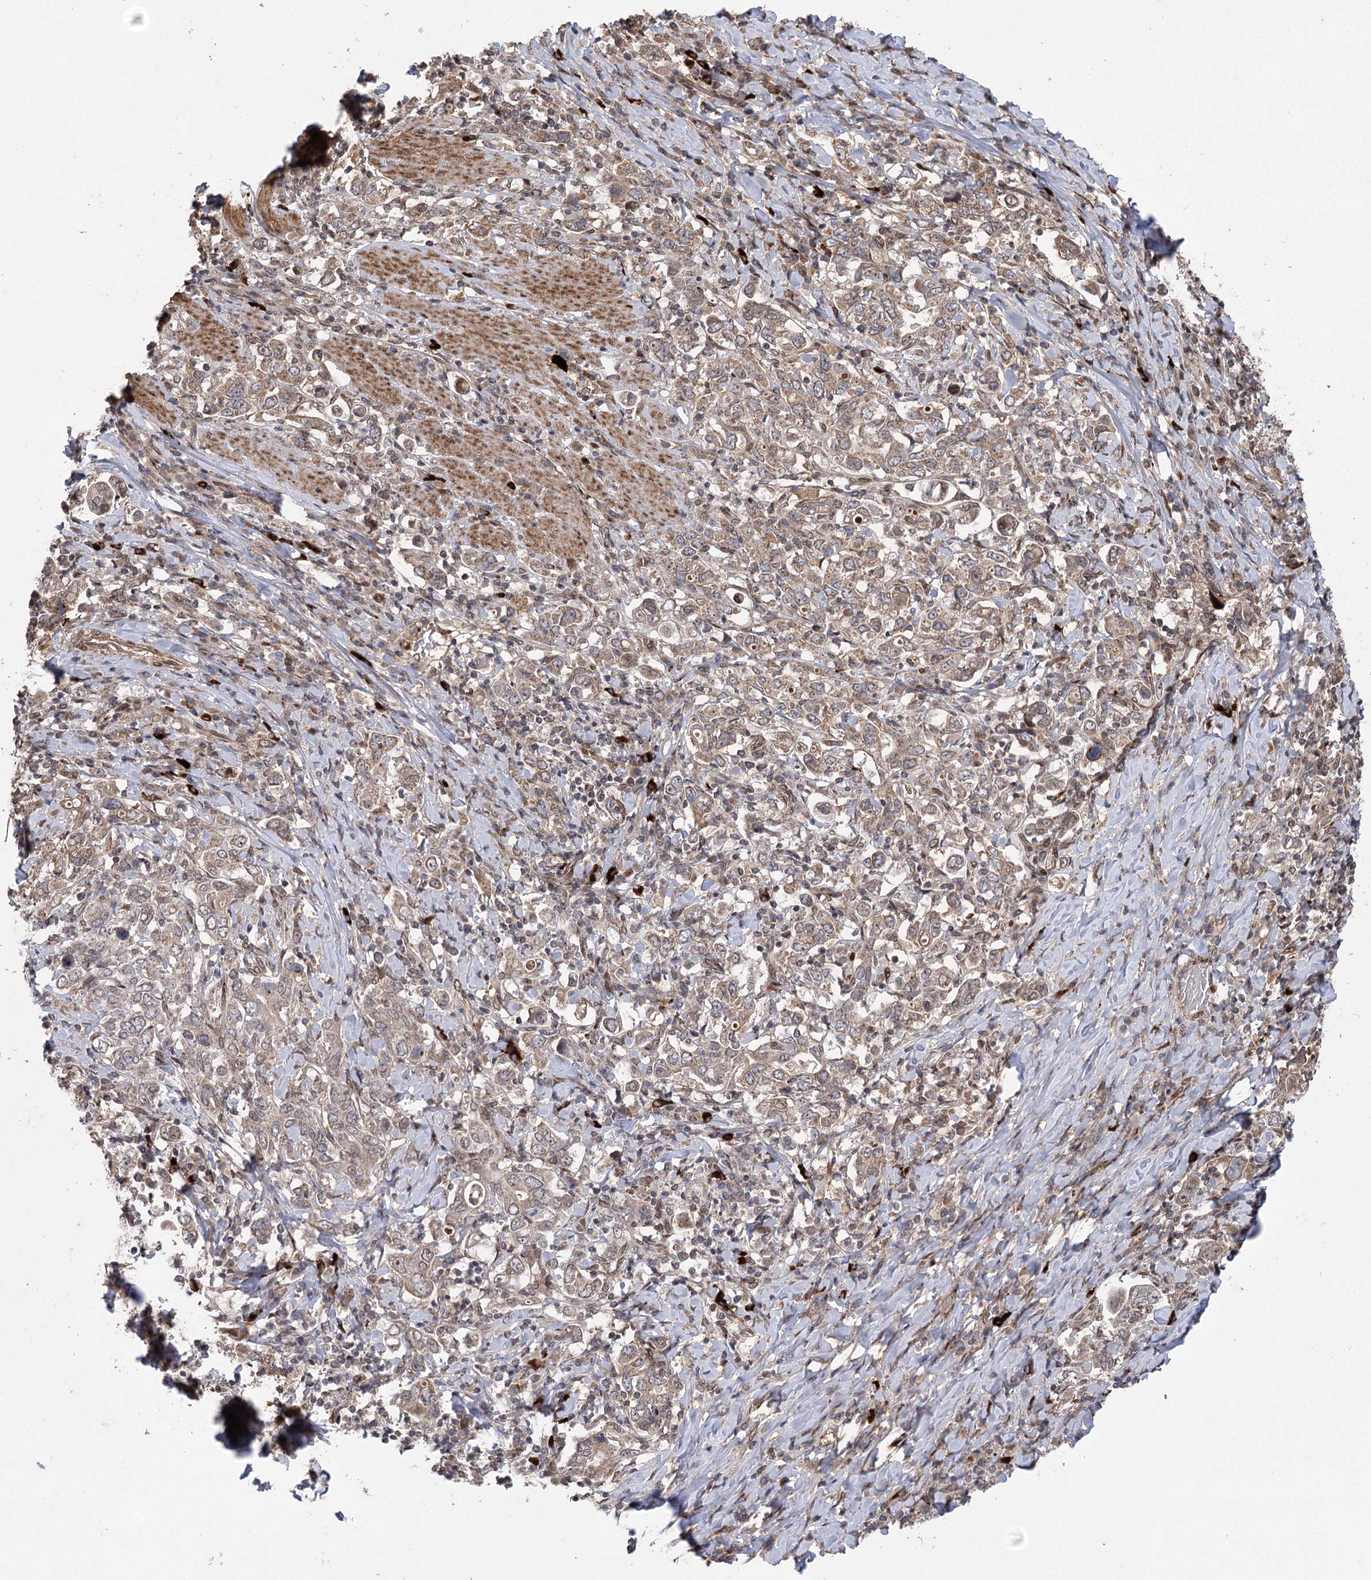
{"staining": {"intensity": "weak", "quantity": ">75%", "location": "cytoplasmic/membranous"}, "tissue": "stomach cancer", "cell_type": "Tumor cells", "image_type": "cancer", "snomed": [{"axis": "morphology", "description": "Adenocarcinoma, NOS"}, {"axis": "topography", "description": "Stomach, upper"}], "caption": "Human stomach cancer (adenocarcinoma) stained with a brown dye displays weak cytoplasmic/membranous positive expression in about >75% of tumor cells.", "gene": "TENM2", "patient": {"sex": "male", "age": 62}}